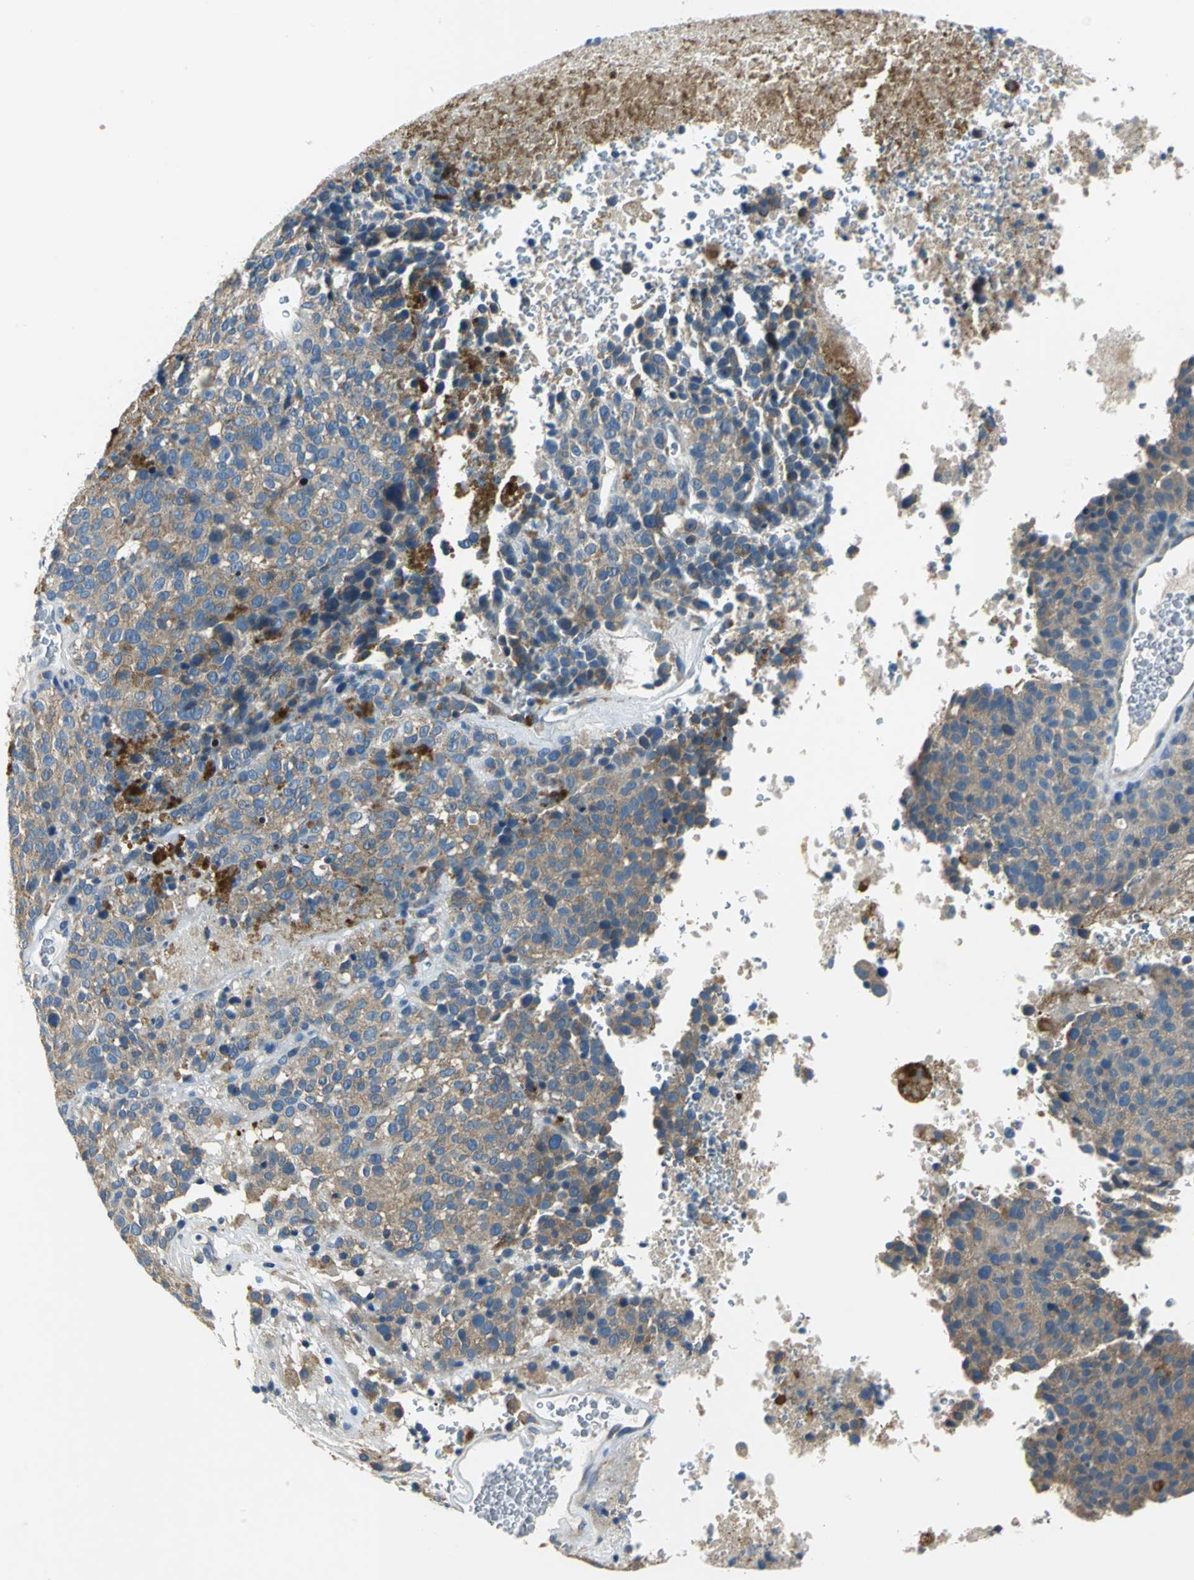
{"staining": {"intensity": "moderate", "quantity": ">75%", "location": "cytoplasmic/membranous"}, "tissue": "melanoma", "cell_type": "Tumor cells", "image_type": "cancer", "snomed": [{"axis": "morphology", "description": "Malignant melanoma, Metastatic site"}, {"axis": "topography", "description": "Cerebral cortex"}], "caption": "Approximately >75% of tumor cells in human malignant melanoma (metastatic site) exhibit moderate cytoplasmic/membranous protein expression as visualized by brown immunohistochemical staining.", "gene": "SLC16A7", "patient": {"sex": "female", "age": 52}}